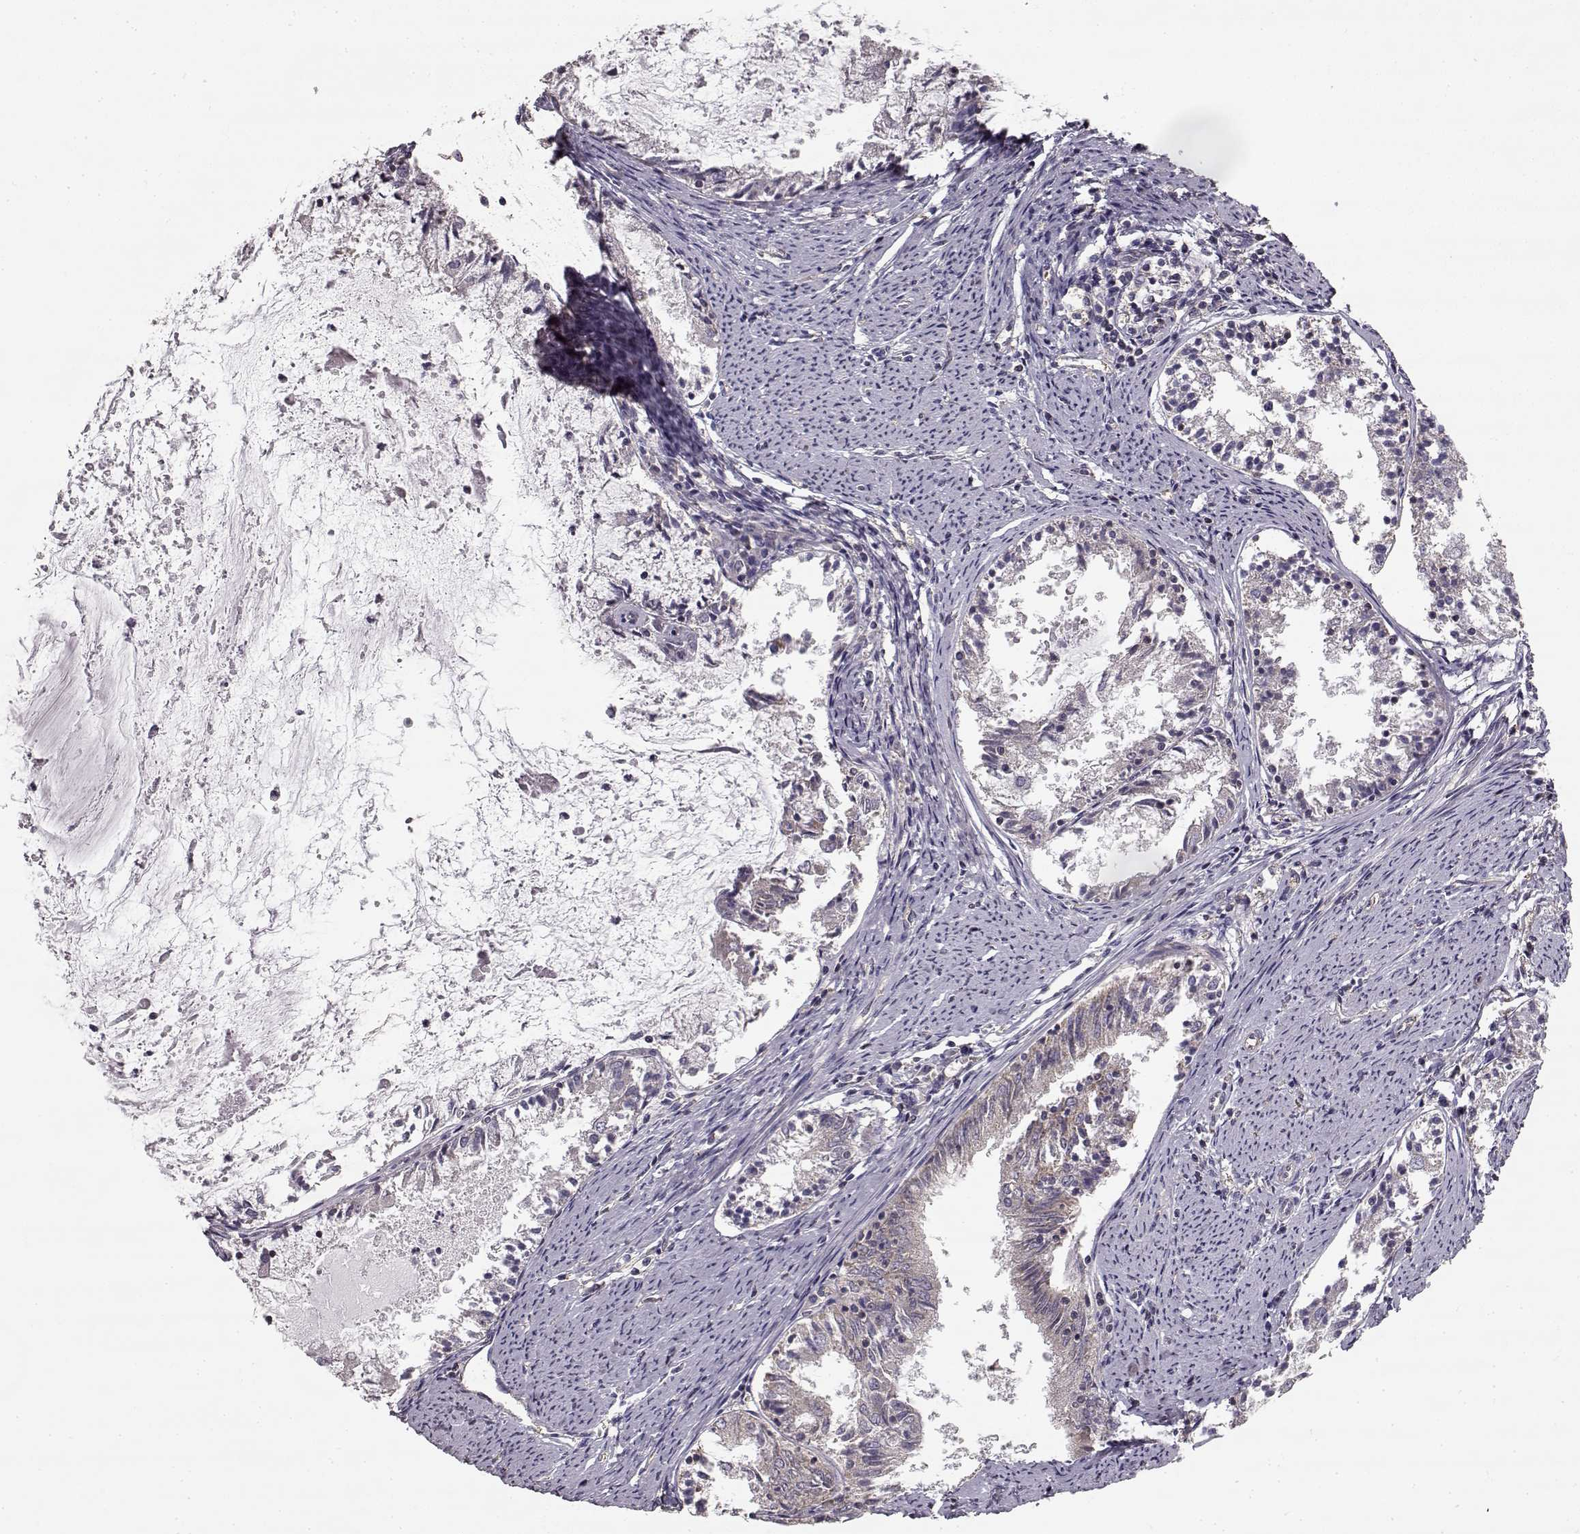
{"staining": {"intensity": "negative", "quantity": "none", "location": "none"}, "tissue": "endometrial cancer", "cell_type": "Tumor cells", "image_type": "cancer", "snomed": [{"axis": "morphology", "description": "Adenocarcinoma, NOS"}, {"axis": "topography", "description": "Endometrium"}], "caption": "An image of adenocarcinoma (endometrial) stained for a protein shows no brown staining in tumor cells.", "gene": "ERBB3", "patient": {"sex": "female", "age": 57}}